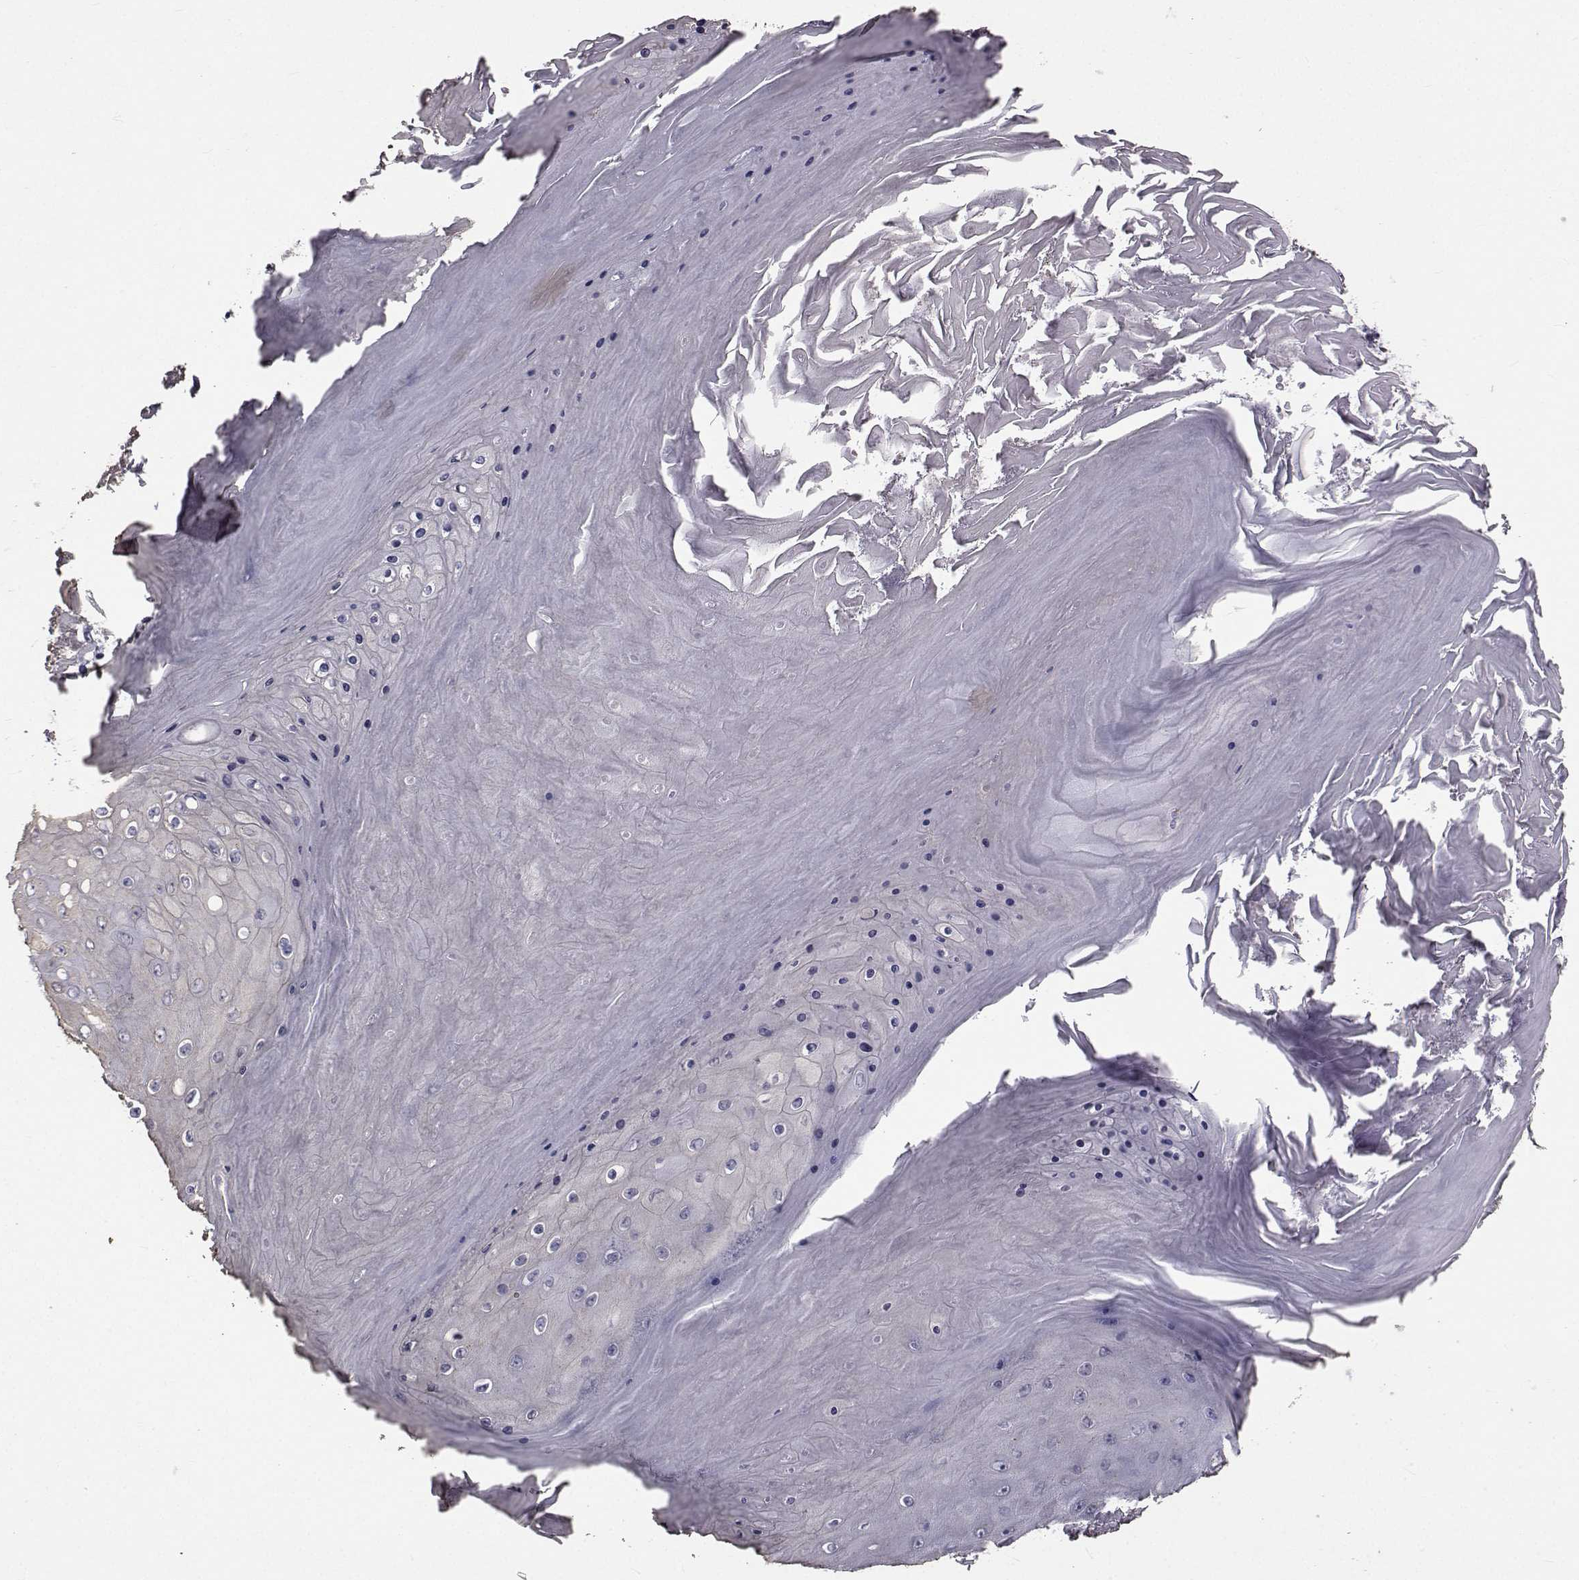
{"staining": {"intensity": "negative", "quantity": "none", "location": "none"}, "tissue": "skin cancer", "cell_type": "Tumor cells", "image_type": "cancer", "snomed": [{"axis": "morphology", "description": "Squamous cell carcinoma, NOS"}, {"axis": "topography", "description": "Skin"}], "caption": "There is no significant expression in tumor cells of skin cancer (squamous cell carcinoma).", "gene": "ANGPT1", "patient": {"sex": "male", "age": 62}}